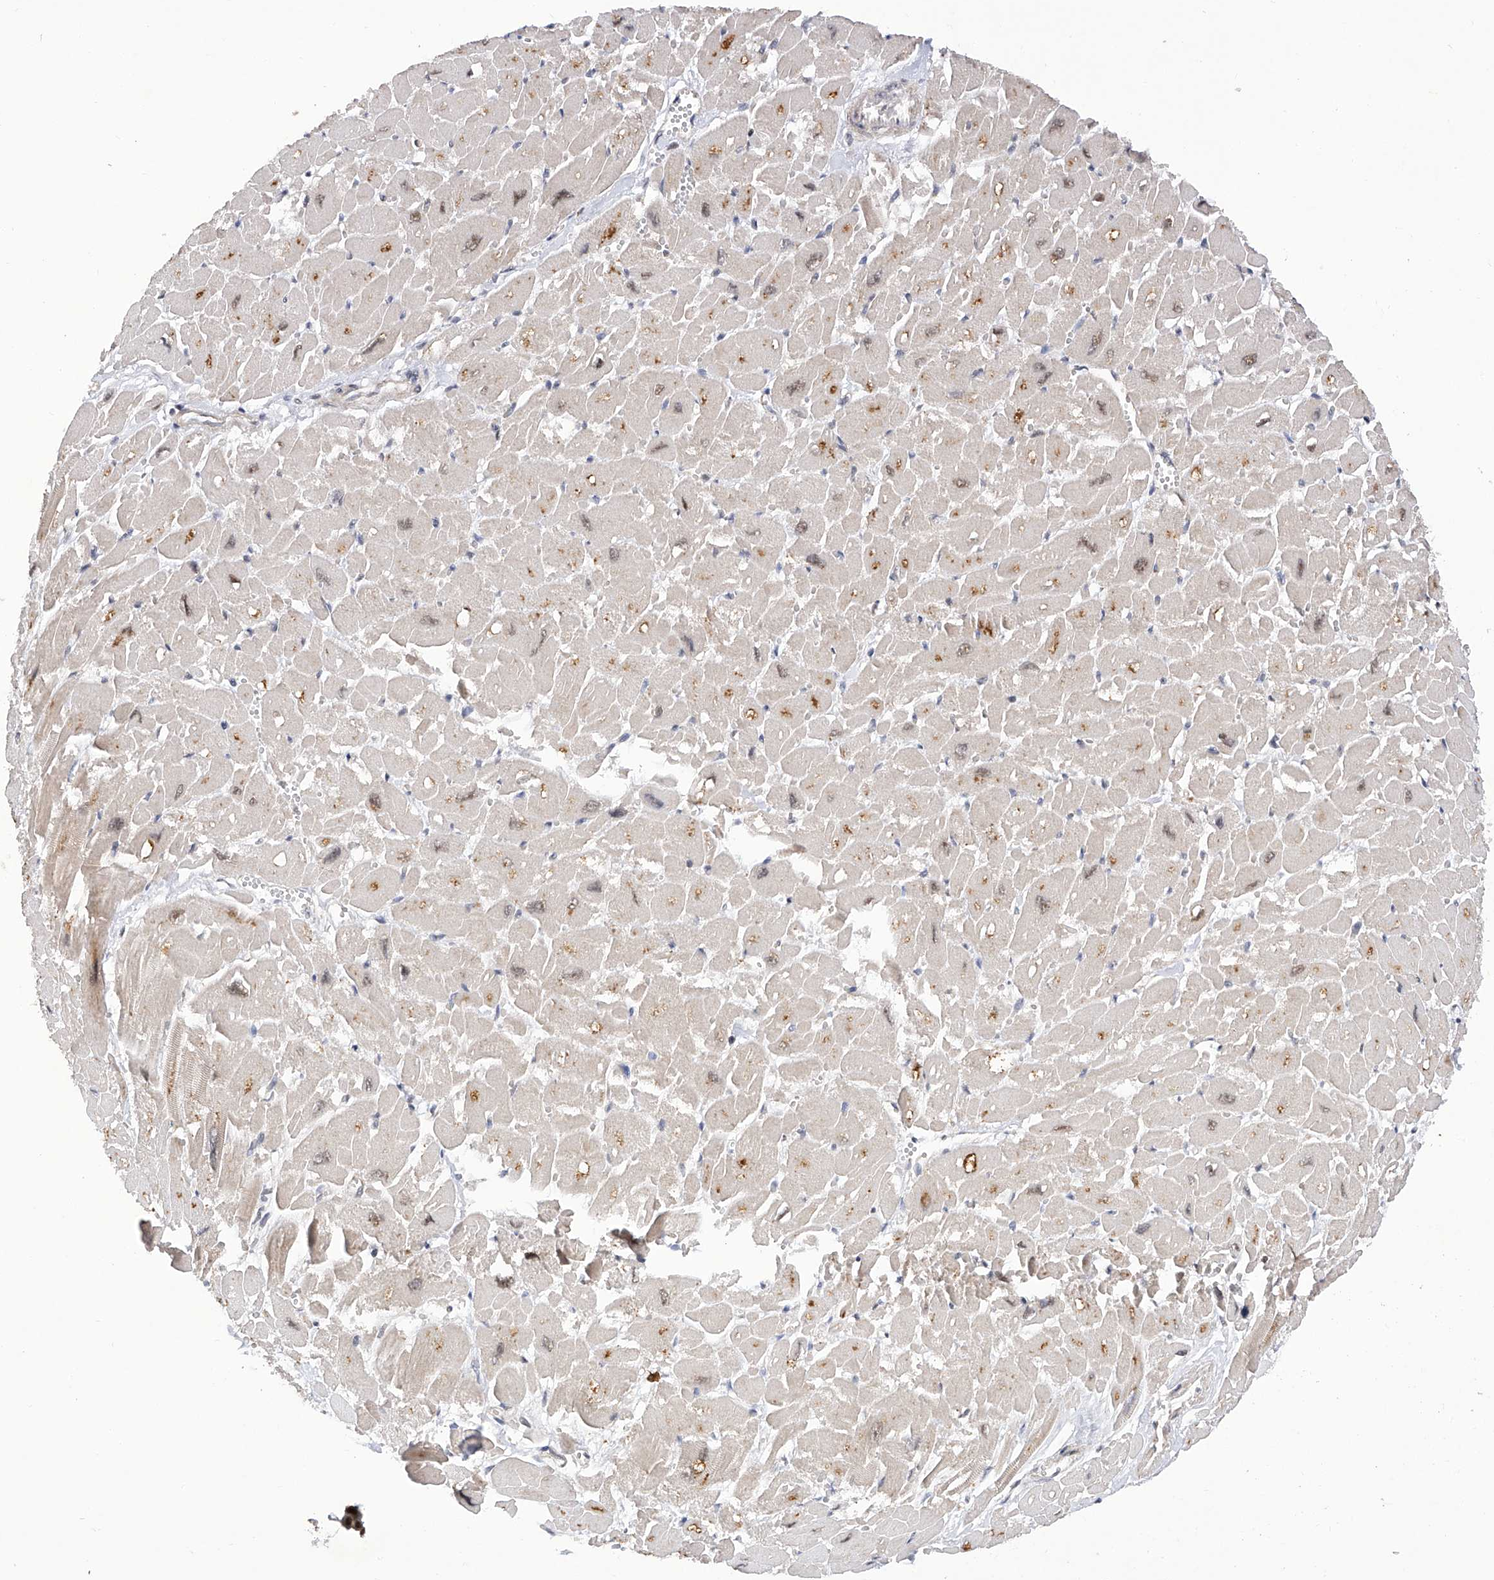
{"staining": {"intensity": "weak", "quantity": "25%-75%", "location": "nuclear"}, "tissue": "heart muscle", "cell_type": "Cardiomyocytes", "image_type": "normal", "snomed": [{"axis": "morphology", "description": "Normal tissue, NOS"}, {"axis": "topography", "description": "Heart"}], "caption": "Immunohistochemical staining of normal heart muscle demonstrates 25%-75% levels of weak nuclear protein positivity in approximately 25%-75% of cardiomyocytes.", "gene": "RAD54L", "patient": {"sex": "male", "age": 54}}